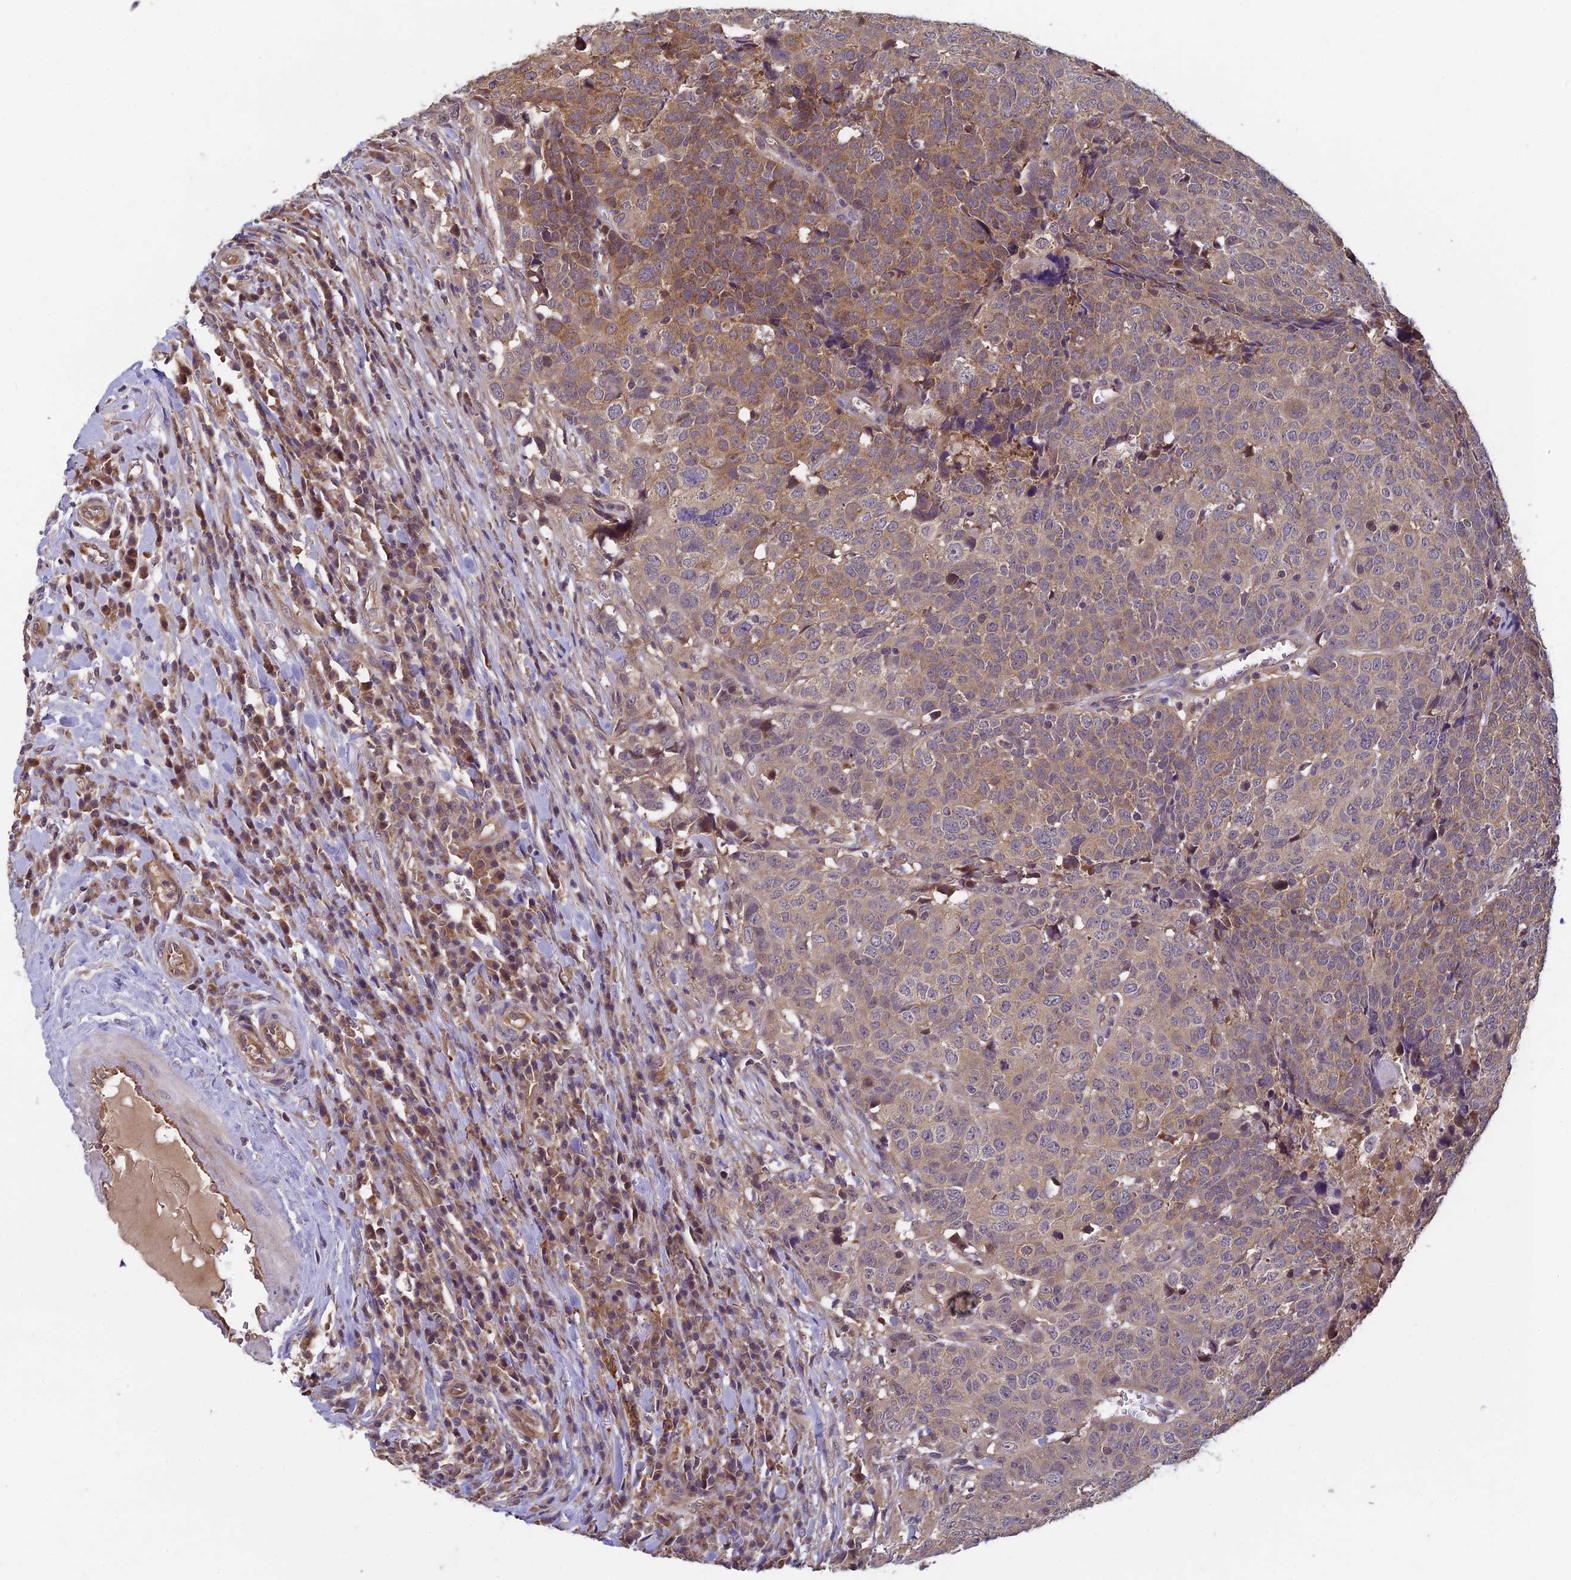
{"staining": {"intensity": "weak", "quantity": "25%-75%", "location": "cytoplasmic/membranous"}, "tissue": "head and neck cancer", "cell_type": "Tumor cells", "image_type": "cancer", "snomed": [{"axis": "morphology", "description": "Squamous cell carcinoma, NOS"}, {"axis": "topography", "description": "Head-Neck"}], "caption": "Brown immunohistochemical staining in head and neck cancer (squamous cell carcinoma) exhibits weak cytoplasmic/membranous positivity in about 25%-75% of tumor cells.", "gene": "PIKFYVE", "patient": {"sex": "male", "age": 66}}